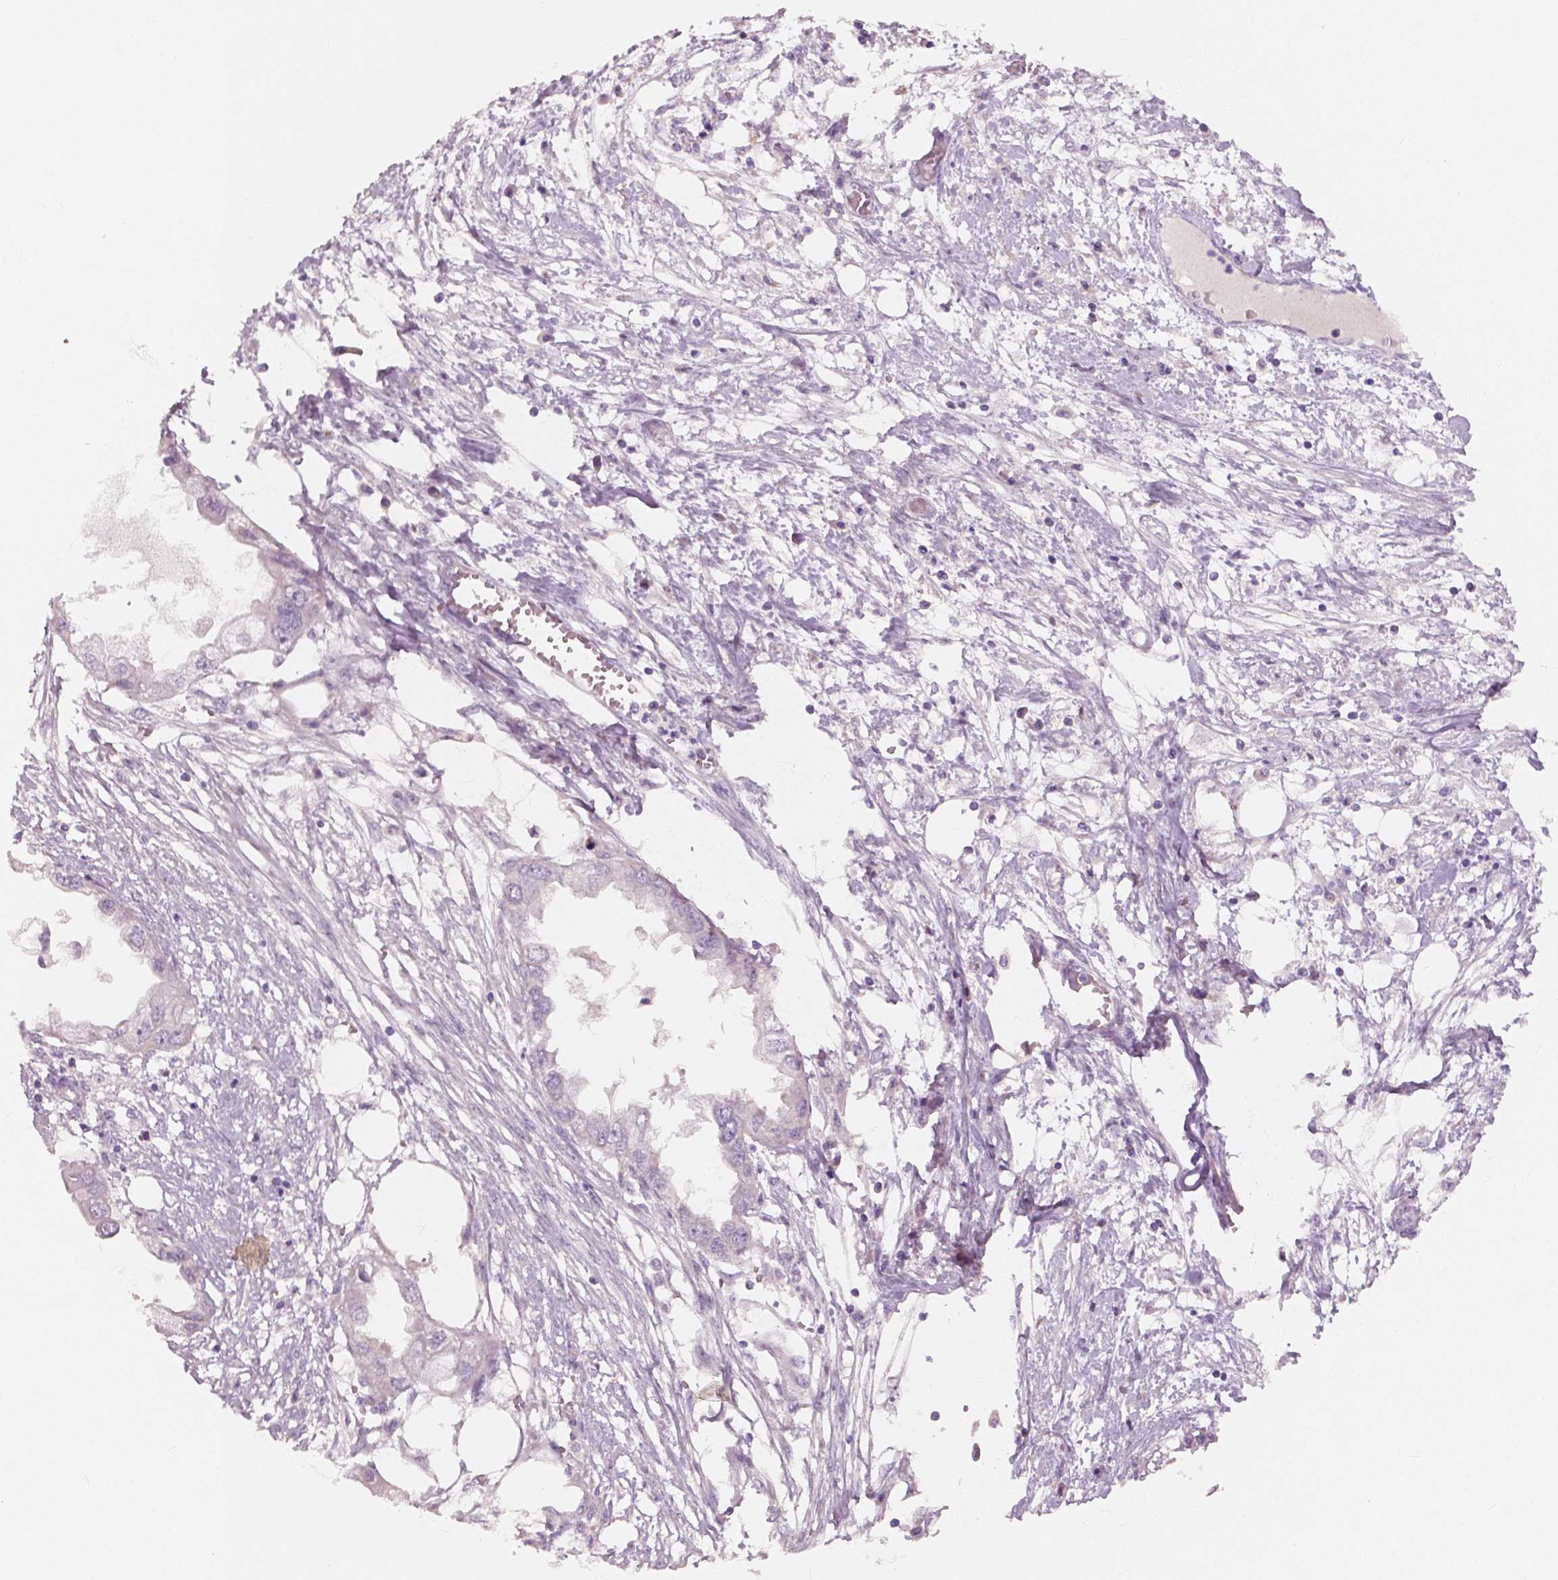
{"staining": {"intensity": "negative", "quantity": "none", "location": "none"}, "tissue": "endometrial cancer", "cell_type": "Tumor cells", "image_type": "cancer", "snomed": [{"axis": "morphology", "description": "Adenocarcinoma, NOS"}, {"axis": "morphology", "description": "Adenocarcinoma, metastatic, NOS"}, {"axis": "topography", "description": "Adipose tissue"}, {"axis": "topography", "description": "Endometrium"}], "caption": "Immunohistochemical staining of human adenocarcinoma (endometrial) reveals no significant positivity in tumor cells.", "gene": "LSM14B", "patient": {"sex": "female", "age": 67}}